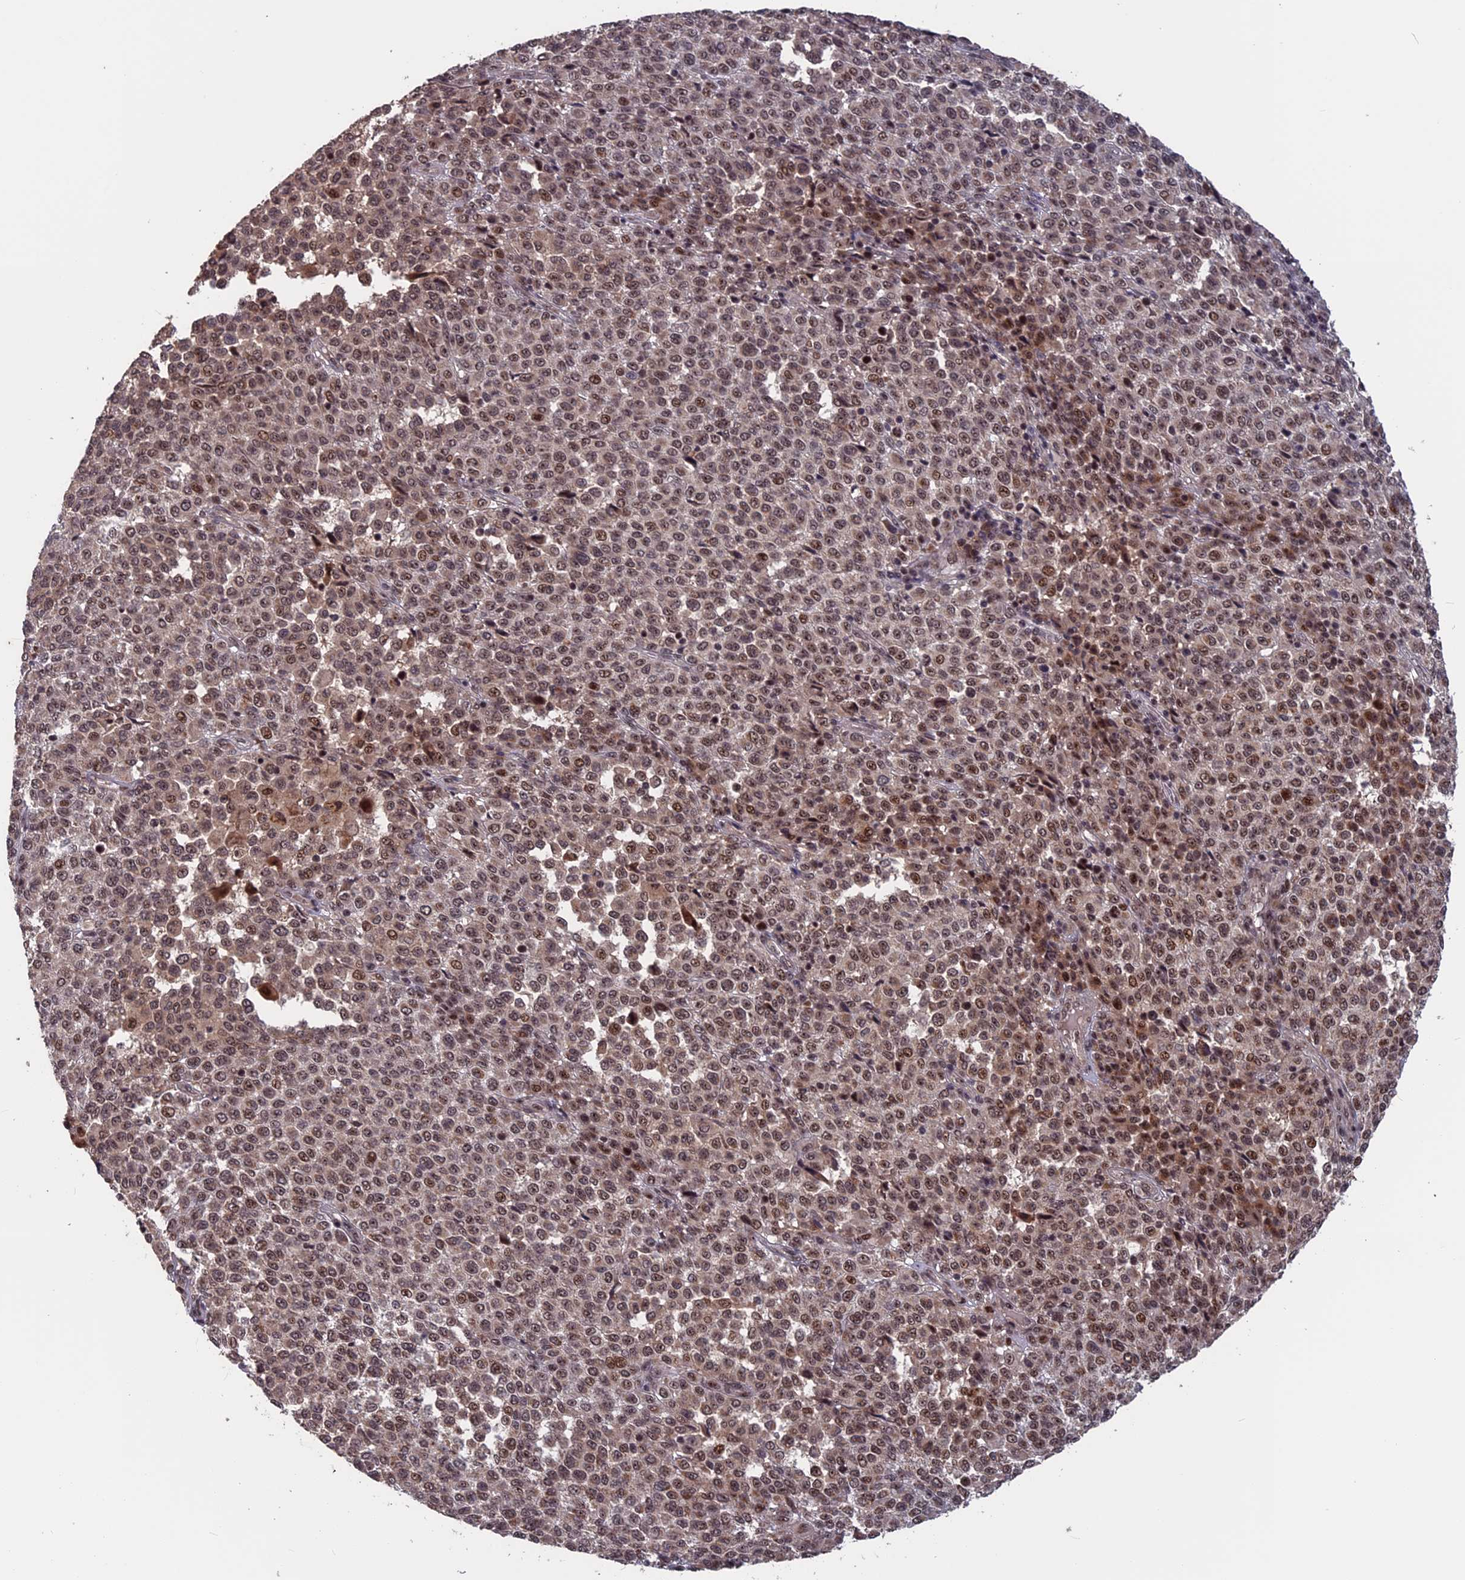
{"staining": {"intensity": "moderate", "quantity": "25%-75%", "location": "nuclear"}, "tissue": "melanoma", "cell_type": "Tumor cells", "image_type": "cancer", "snomed": [{"axis": "morphology", "description": "Malignant melanoma, Metastatic site"}, {"axis": "topography", "description": "Pancreas"}], "caption": "Human malignant melanoma (metastatic site) stained with a brown dye exhibits moderate nuclear positive expression in approximately 25%-75% of tumor cells.", "gene": "CACTIN", "patient": {"sex": "female", "age": 30}}